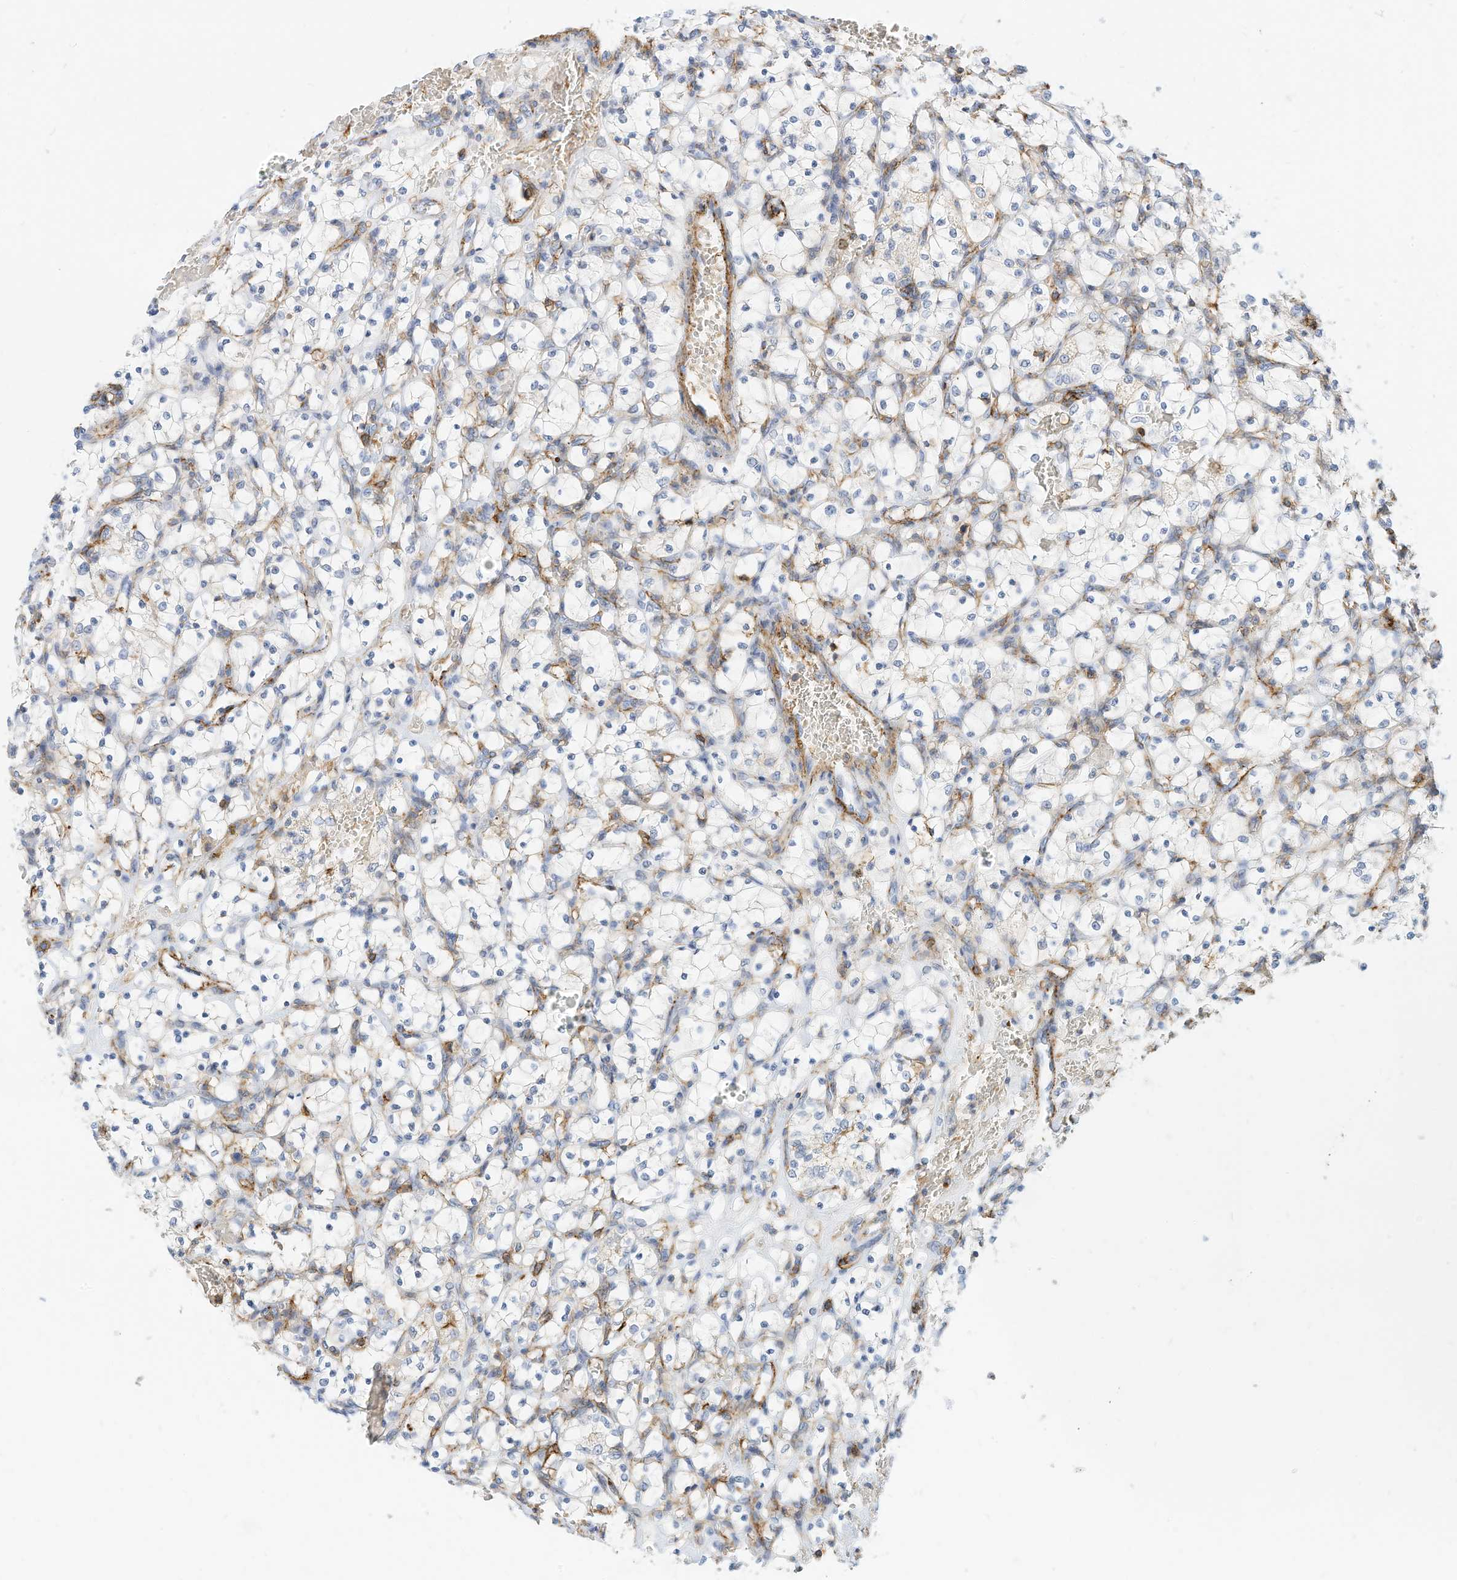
{"staining": {"intensity": "negative", "quantity": "none", "location": "none"}, "tissue": "renal cancer", "cell_type": "Tumor cells", "image_type": "cancer", "snomed": [{"axis": "morphology", "description": "Adenocarcinoma, NOS"}, {"axis": "topography", "description": "Kidney"}], "caption": "Immunohistochemistry (IHC) of human adenocarcinoma (renal) shows no positivity in tumor cells.", "gene": "TXNDC9", "patient": {"sex": "female", "age": 69}}